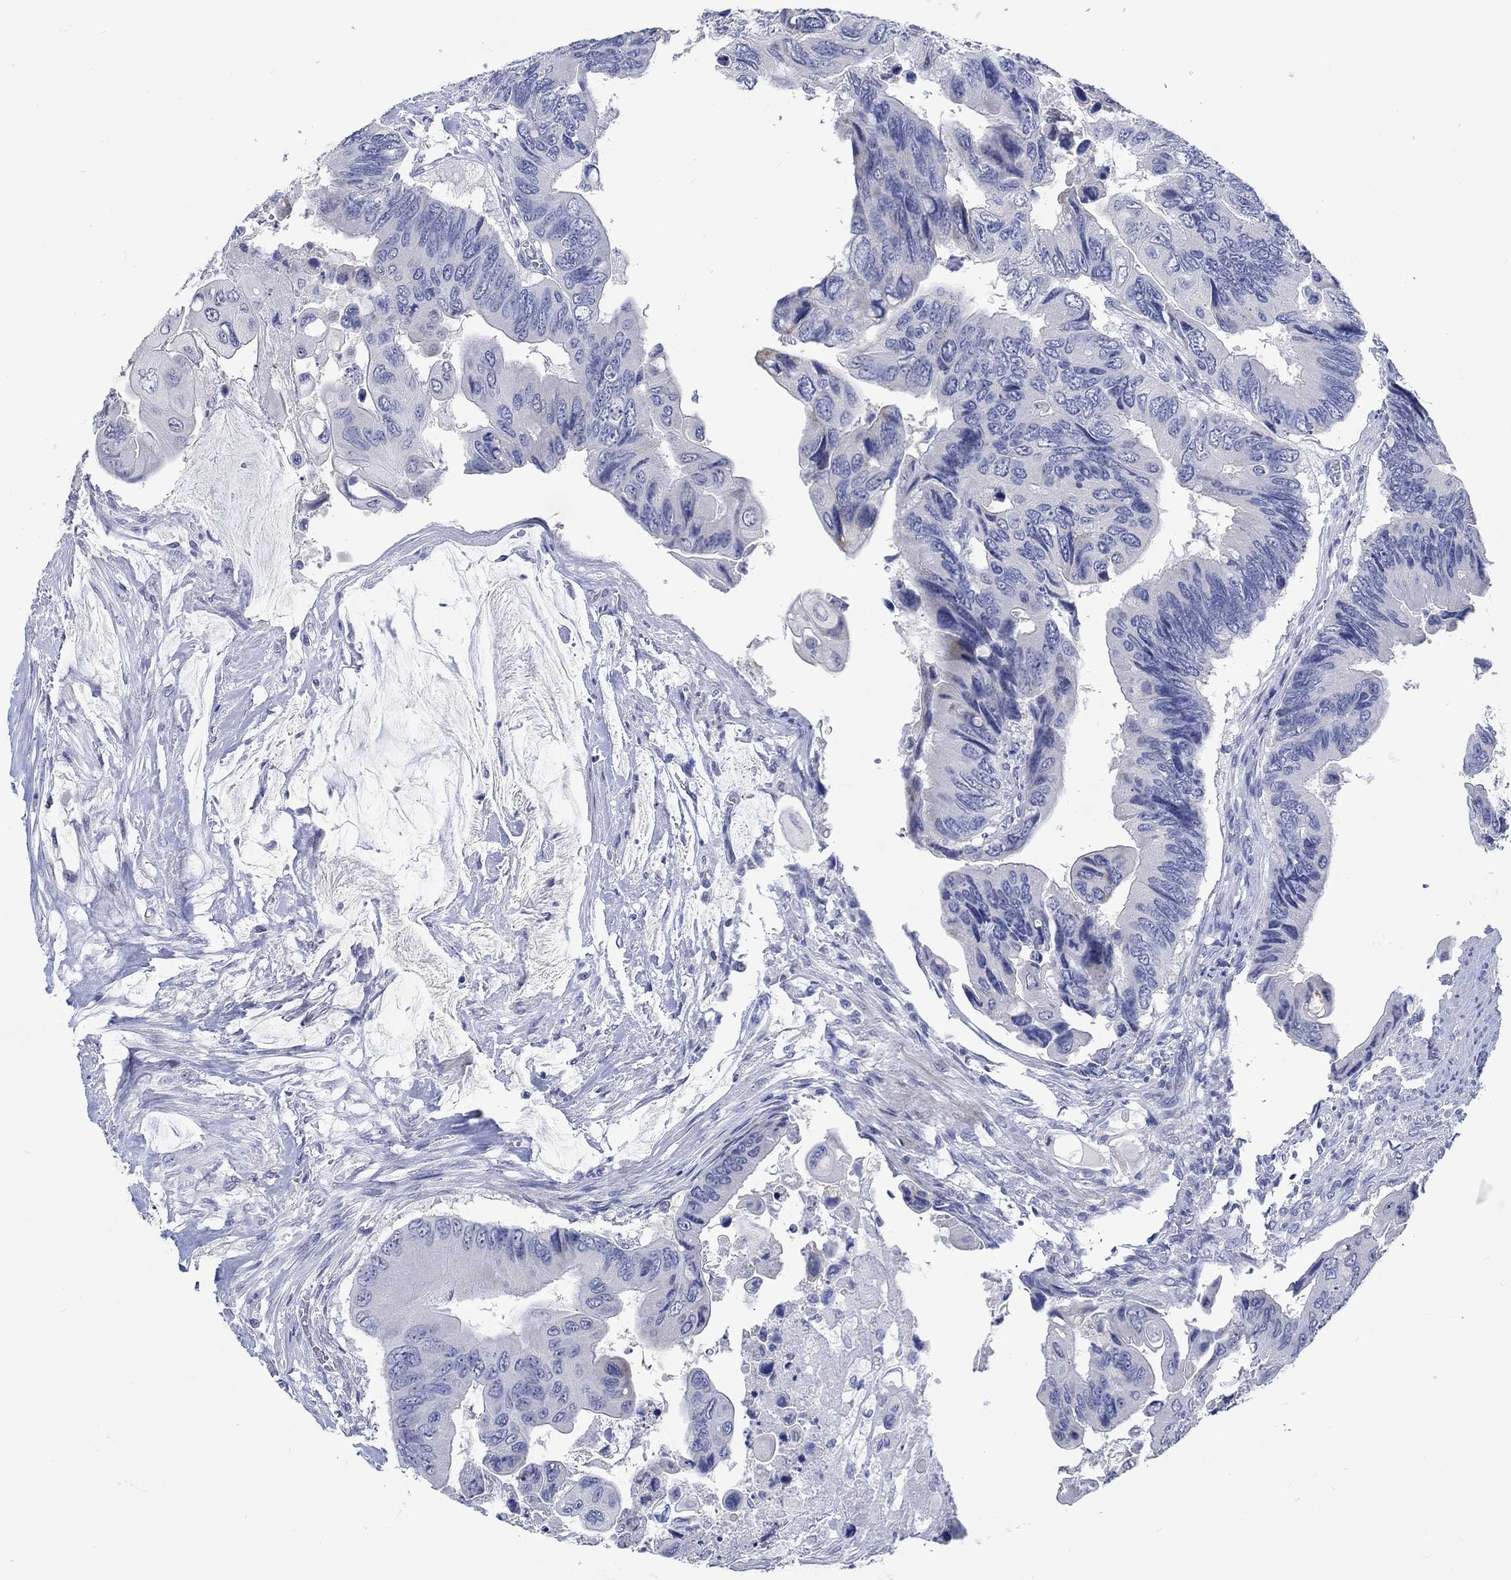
{"staining": {"intensity": "negative", "quantity": "none", "location": "none"}, "tissue": "colorectal cancer", "cell_type": "Tumor cells", "image_type": "cancer", "snomed": [{"axis": "morphology", "description": "Adenocarcinoma, NOS"}, {"axis": "topography", "description": "Rectum"}], "caption": "The histopathology image demonstrates no staining of tumor cells in adenocarcinoma (colorectal). (DAB IHC, high magnification).", "gene": "C4orf47", "patient": {"sex": "male", "age": 63}}